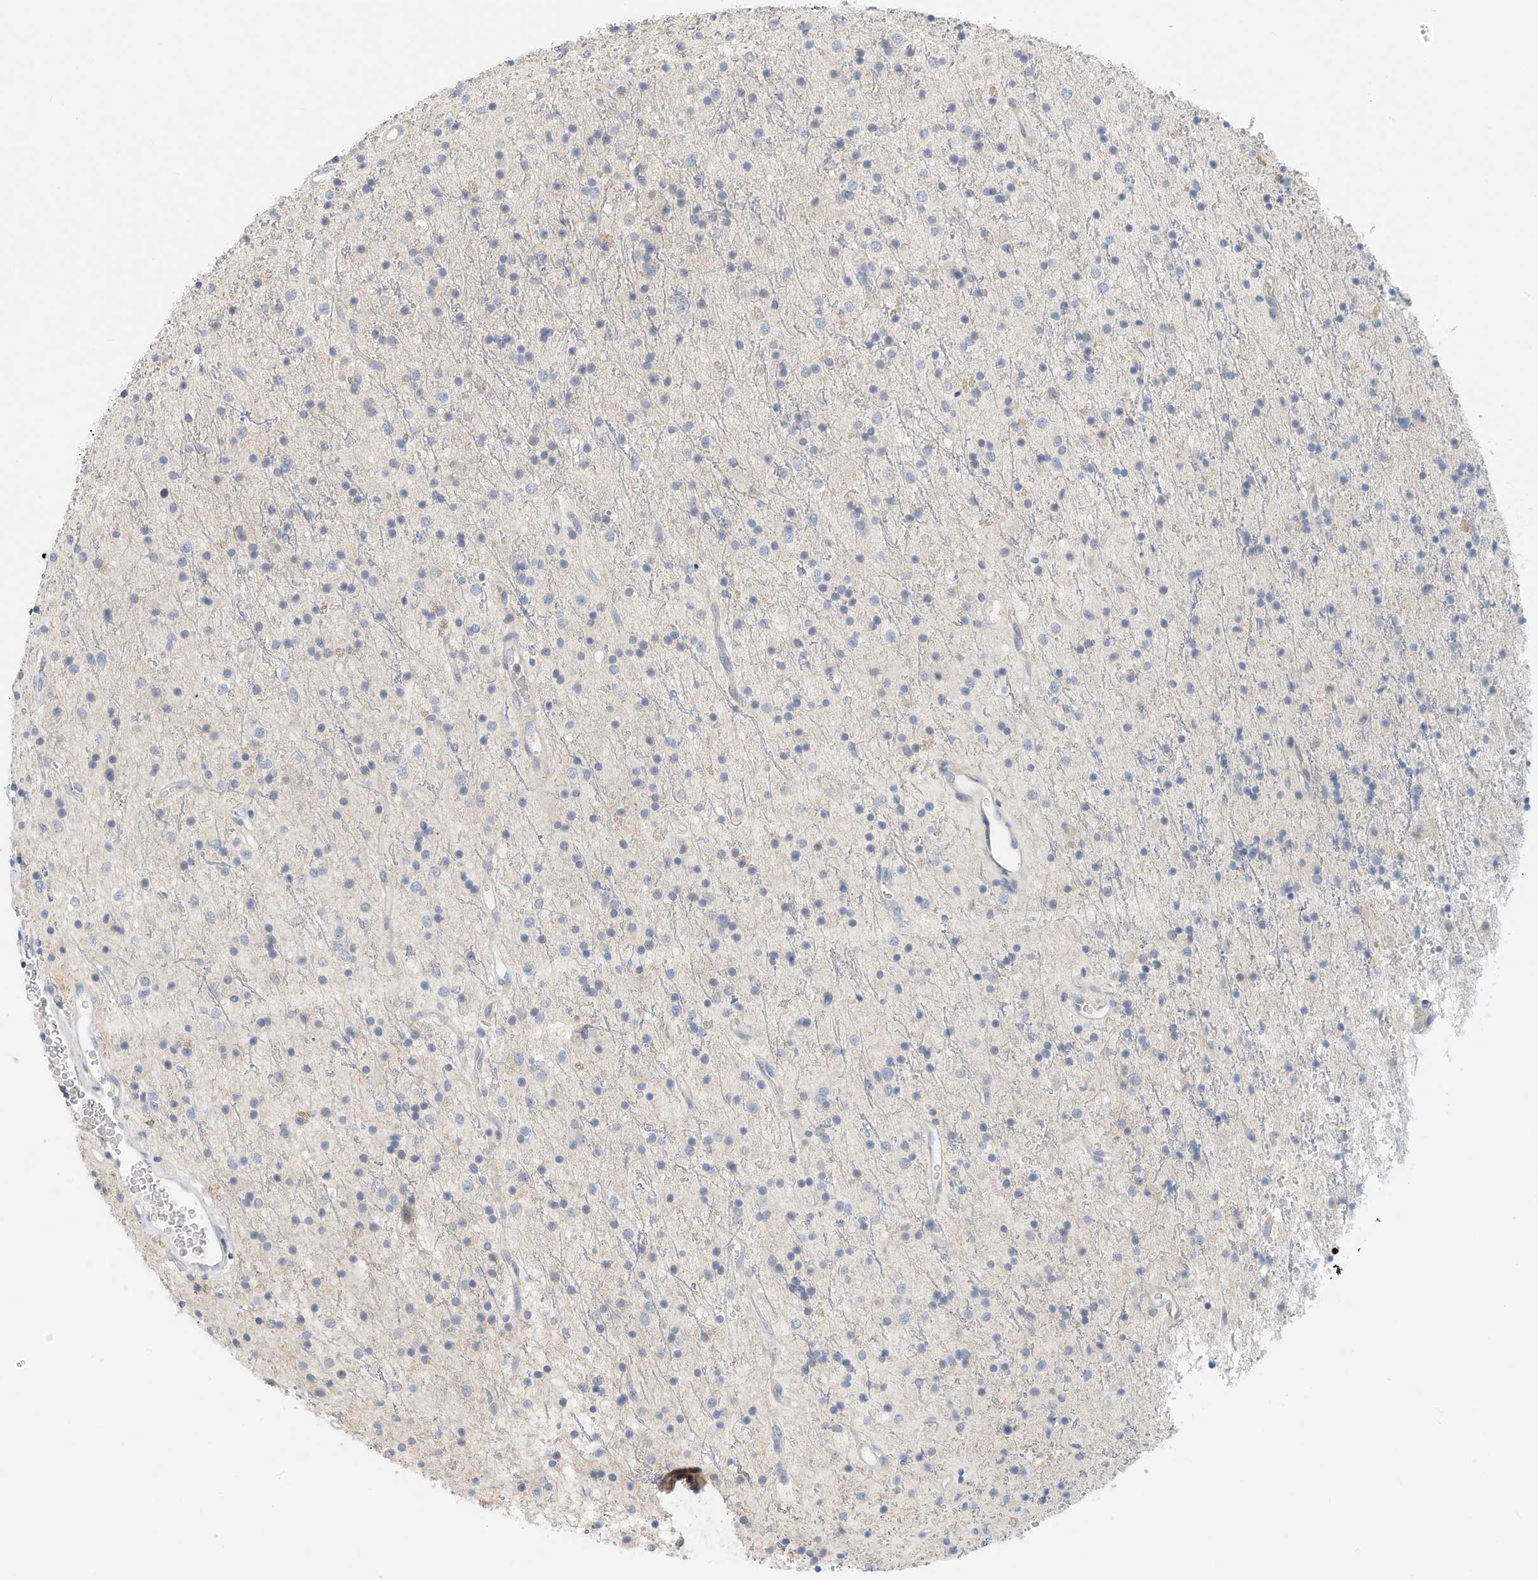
{"staining": {"intensity": "negative", "quantity": "none", "location": "none"}, "tissue": "glioma", "cell_type": "Tumor cells", "image_type": "cancer", "snomed": [{"axis": "morphology", "description": "Glioma, malignant, High grade"}, {"axis": "topography", "description": "Brain"}], "caption": "An image of human malignant glioma (high-grade) is negative for staining in tumor cells.", "gene": "ARHGAP28", "patient": {"sex": "male", "age": 34}}